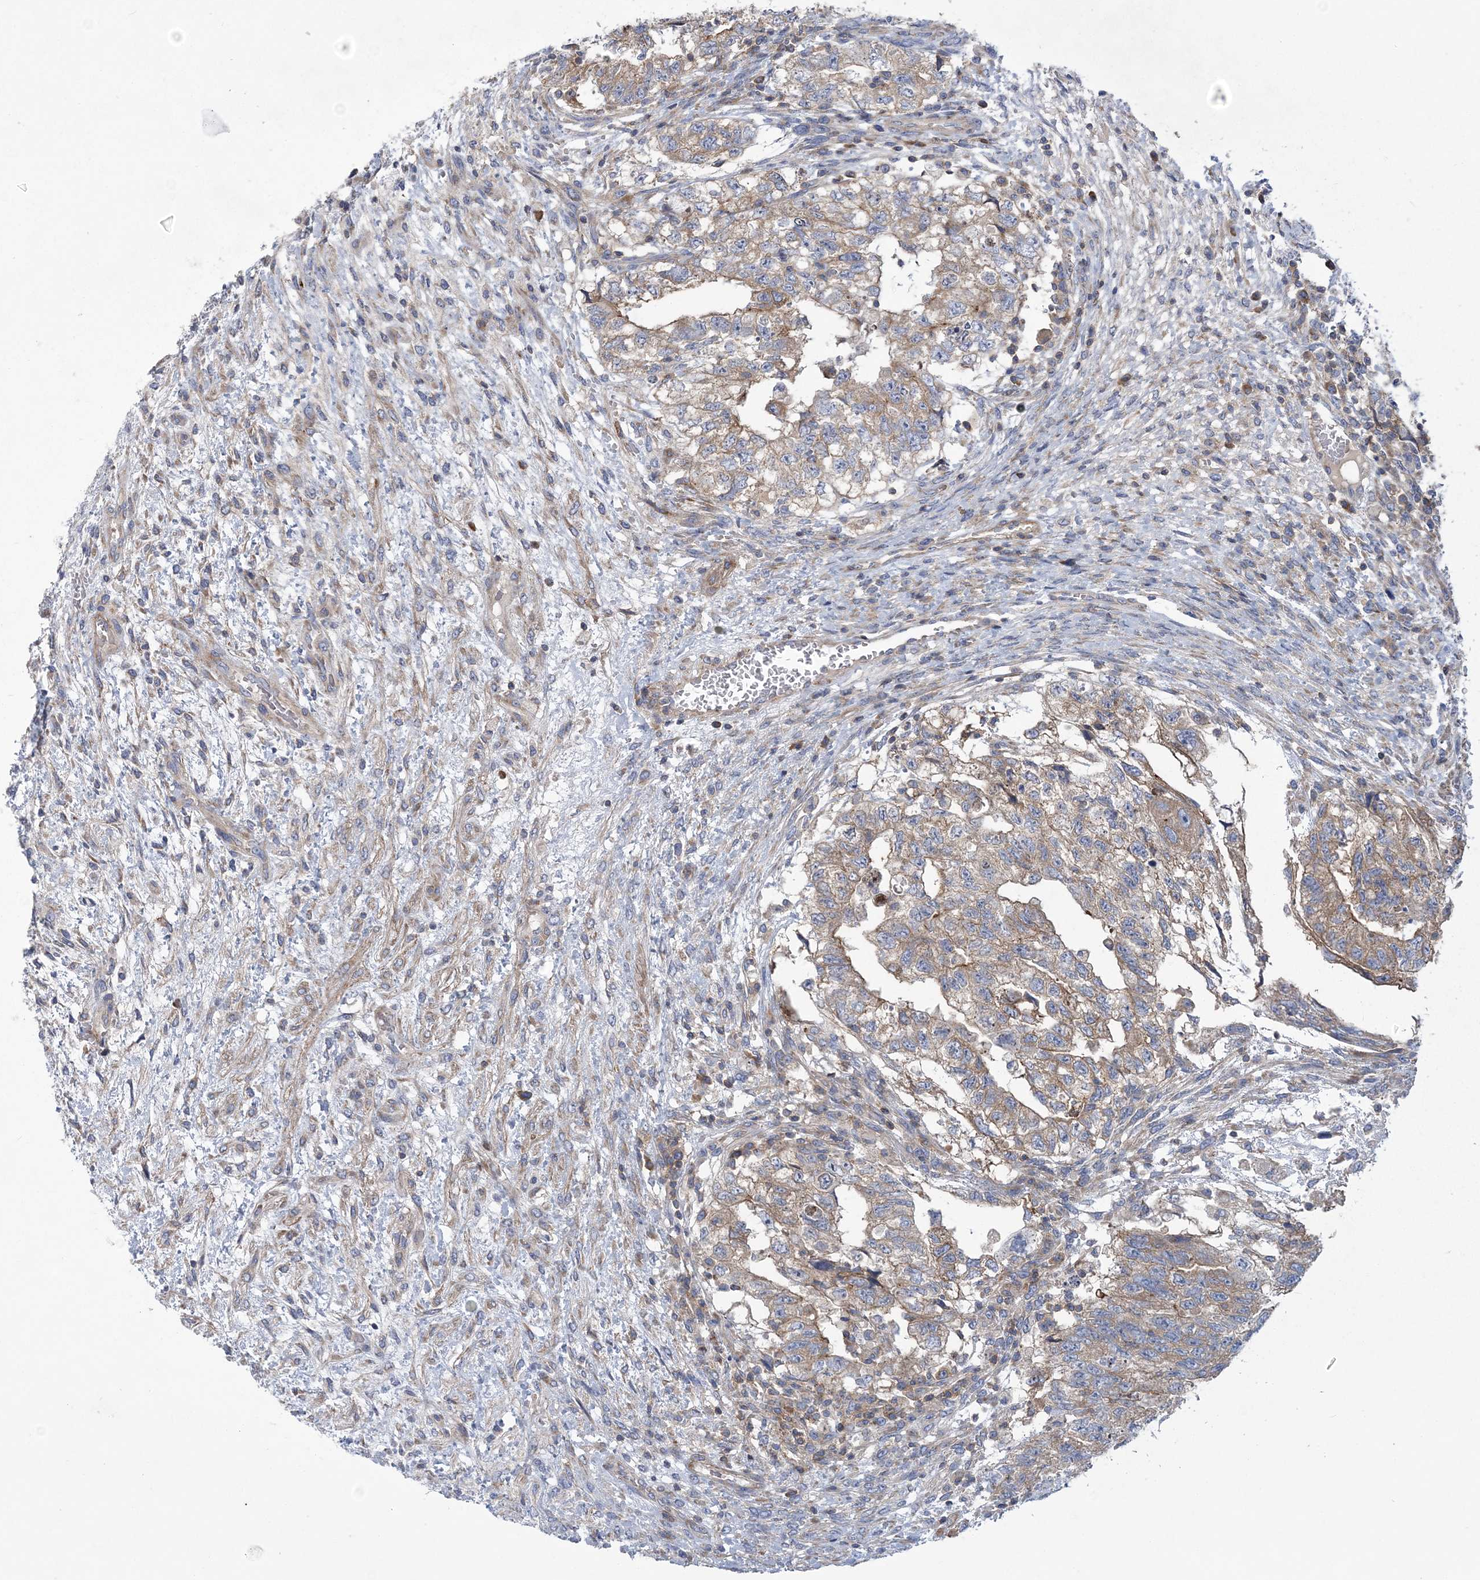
{"staining": {"intensity": "moderate", "quantity": ">75%", "location": "cytoplasmic/membranous"}, "tissue": "testis cancer", "cell_type": "Tumor cells", "image_type": "cancer", "snomed": [{"axis": "morphology", "description": "Carcinoma, Embryonal, NOS"}, {"axis": "topography", "description": "Testis"}], "caption": "Tumor cells demonstrate moderate cytoplasmic/membranous staining in about >75% of cells in testis embryonal carcinoma.", "gene": "ARSJ", "patient": {"sex": "male", "age": 36}}